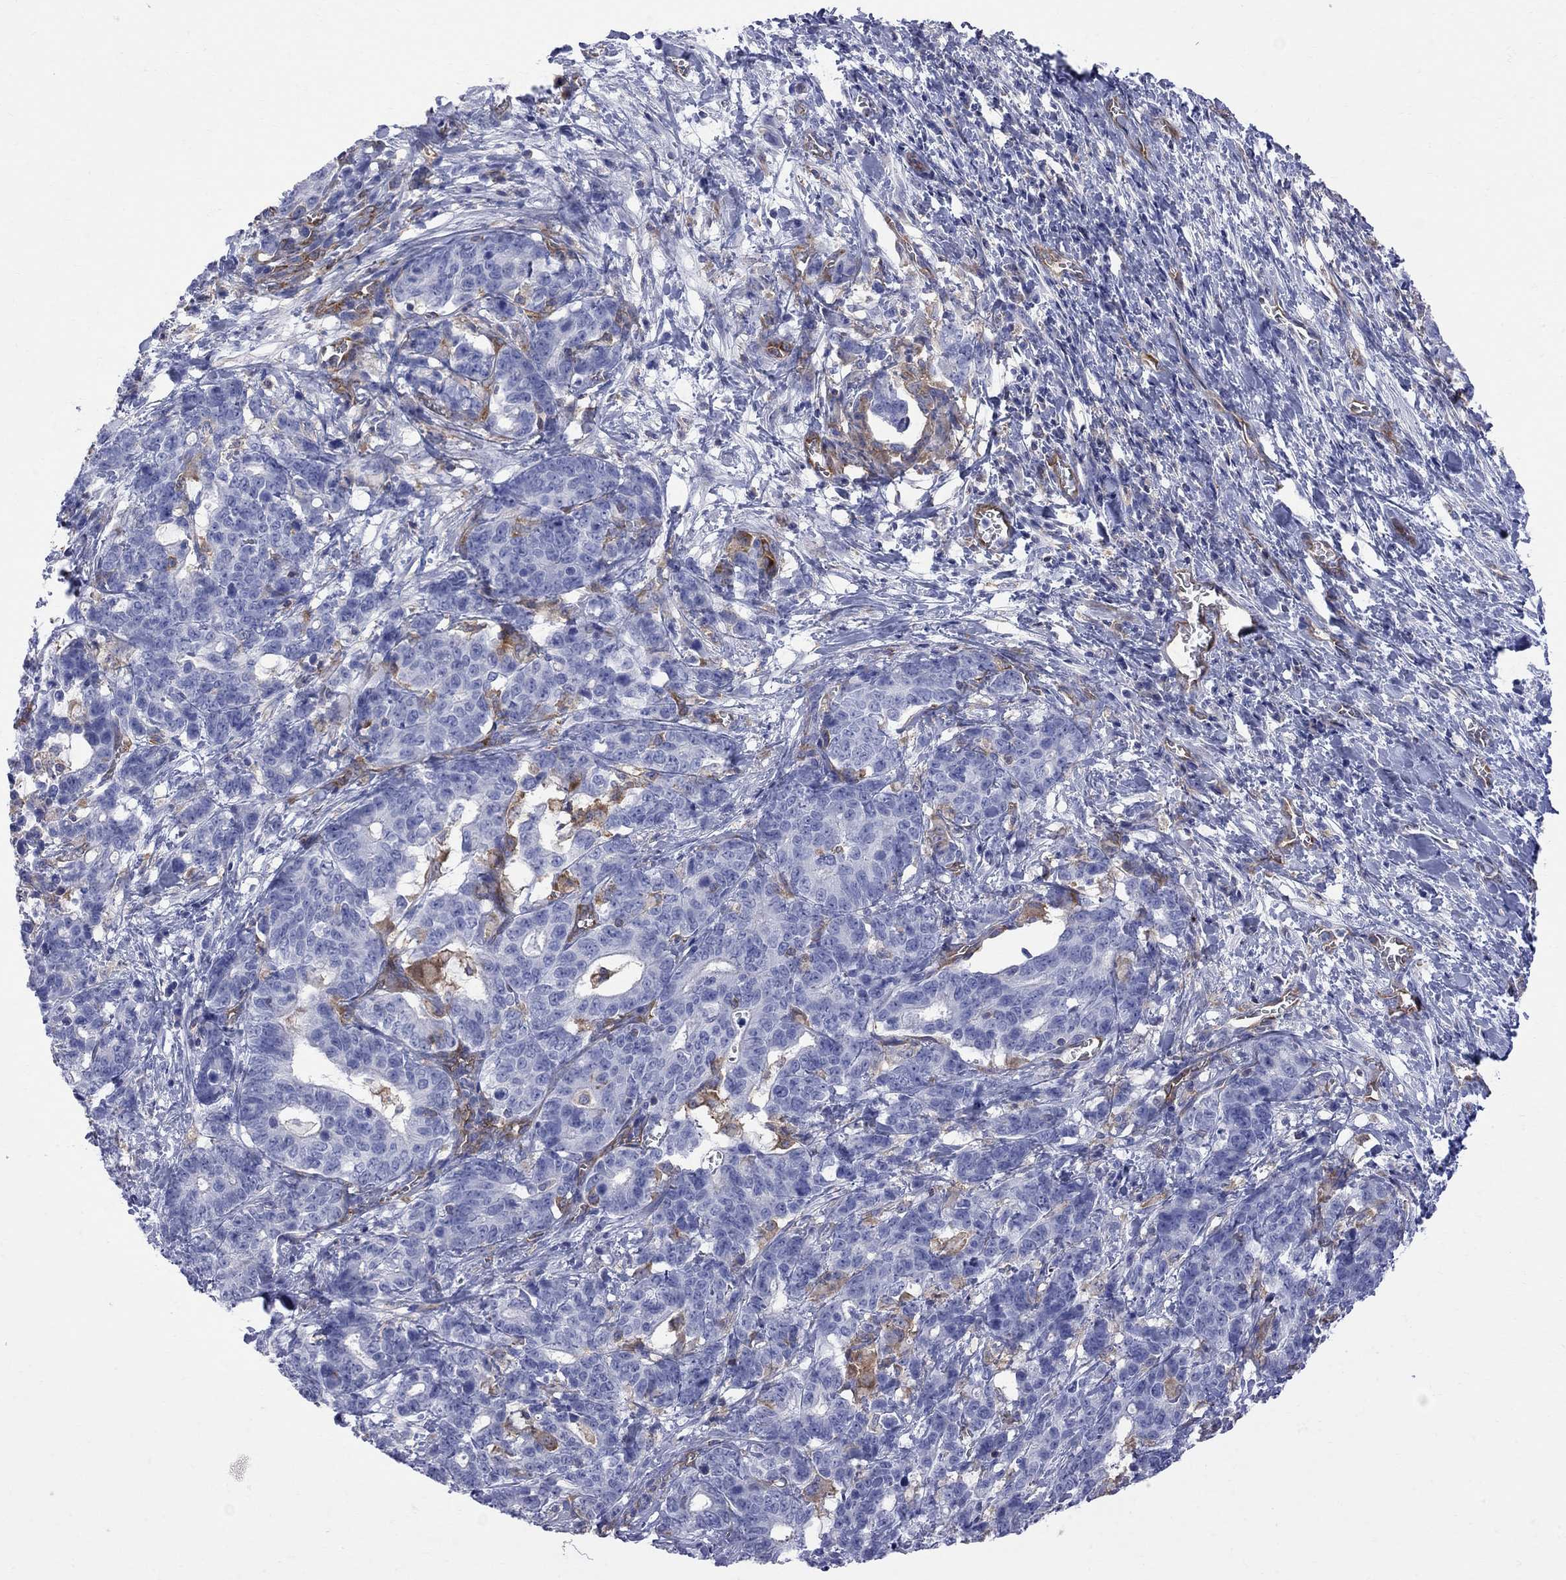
{"staining": {"intensity": "negative", "quantity": "none", "location": "none"}, "tissue": "stomach cancer", "cell_type": "Tumor cells", "image_type": "cancer", "snomed": [{"axis": "morphology", "description": "Normal tissue, NOS"}, {"axis": "morphology", "description": "Adenocarcinoma, NOS"}, {"axis": "topography", "description": "Stomach"}], "caption": "This is an IHC photomicrograph of human stomach cancer. There is no expression in tumor cells.", "gene": "ABI3", "patient": {"sex": "female", "age": 64}}